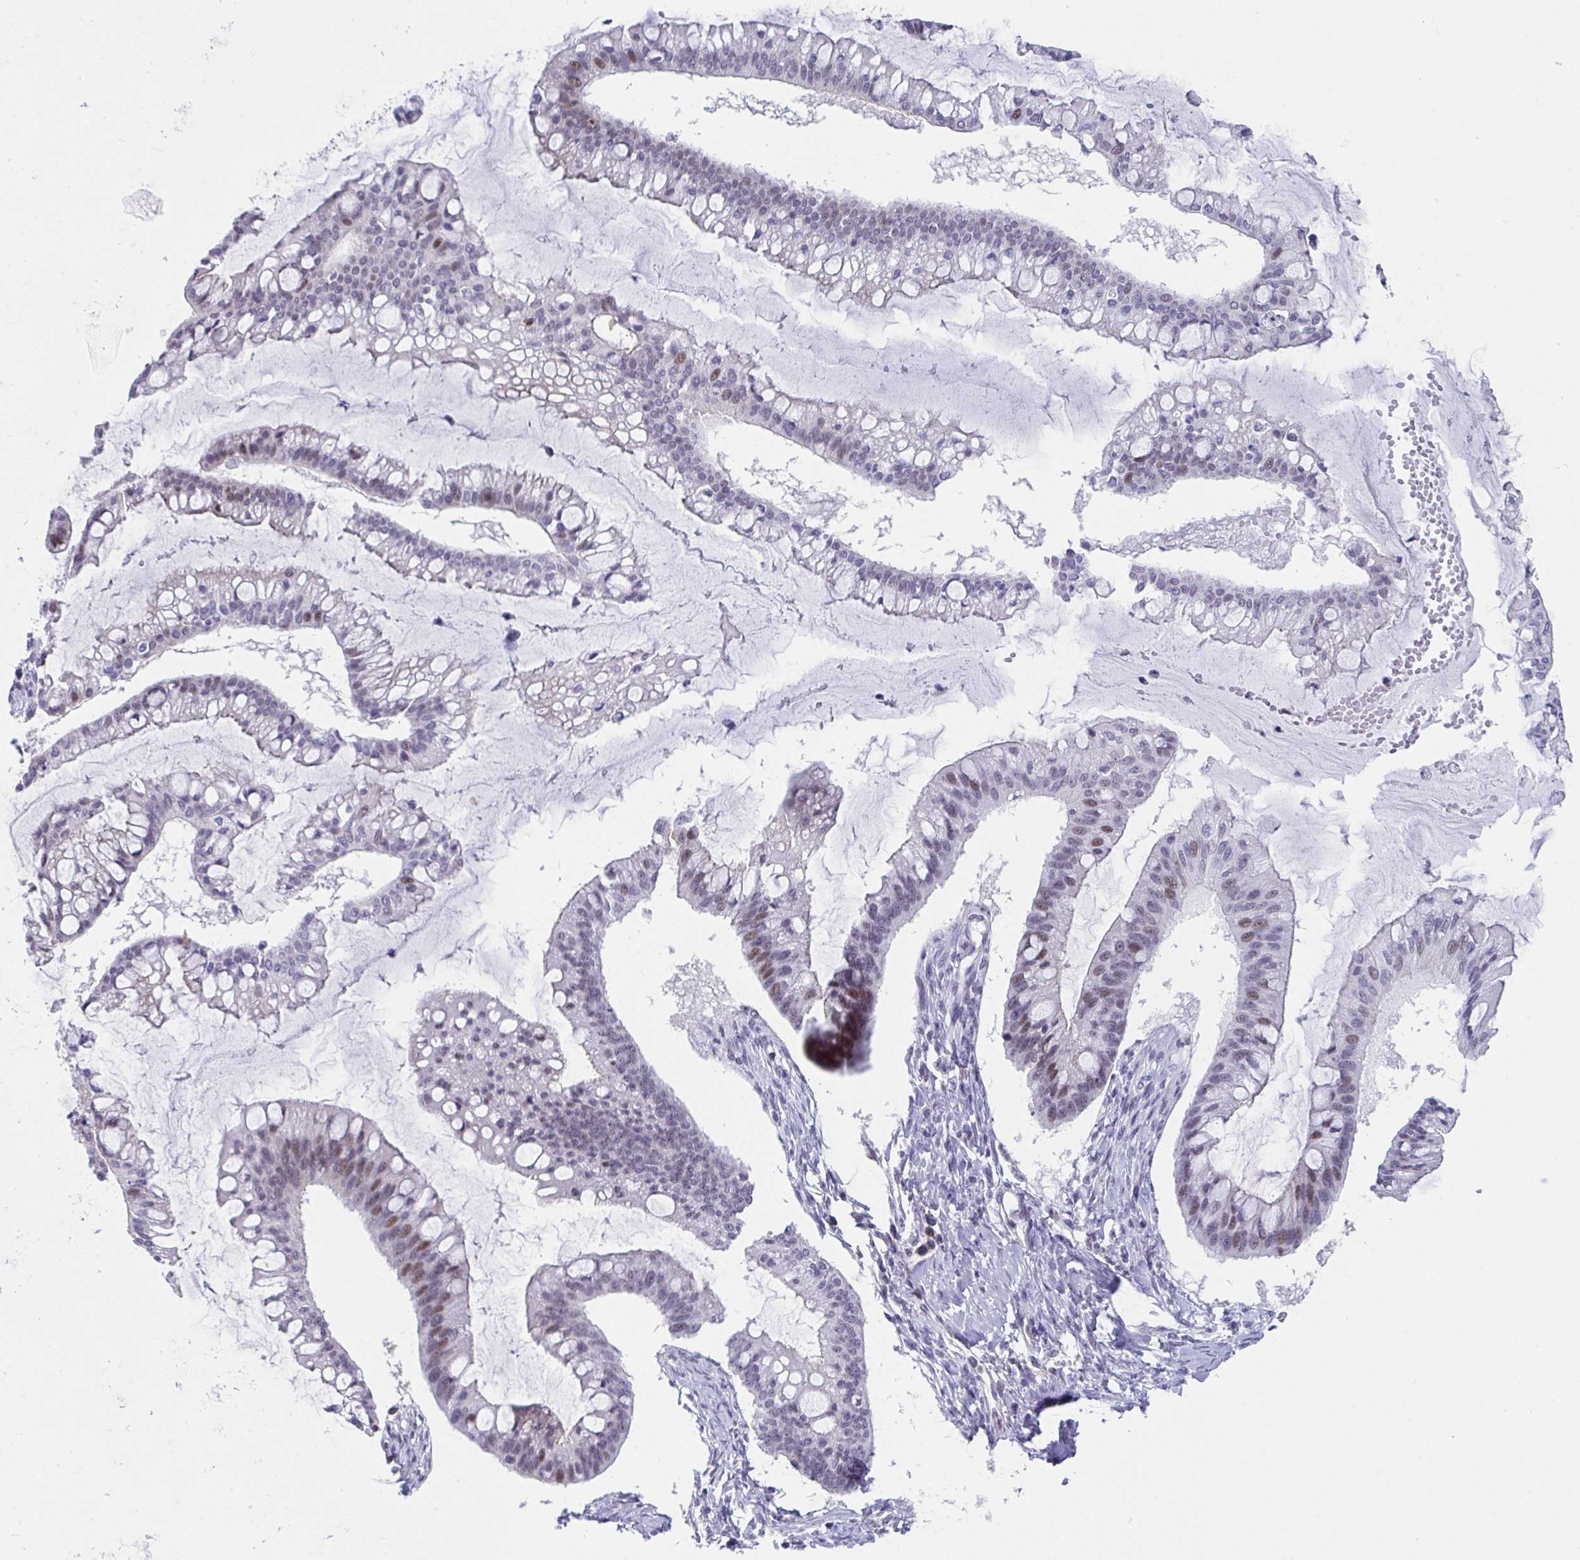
{"staining": {"intensity": "moderate", "quantity": "<25%", "location": "nuclear"}, "tissue": "ovarian cancer", "cell_type": "Tumor cells", "image_type": "cancer", "snomed": [{"axis": "morphology", "description": "Cystadenocarcinoma, mucinous, NOS"}, {"axis": "topography", "description": "Ovary"}], "caption": "Mucinous cystadenocarcinoma (ovarian) tissue shows moderate nuclear expression in approximately <25% of tumor cells", "gene": "WDR72", "patient": {"sex": "female", "age": 73}}